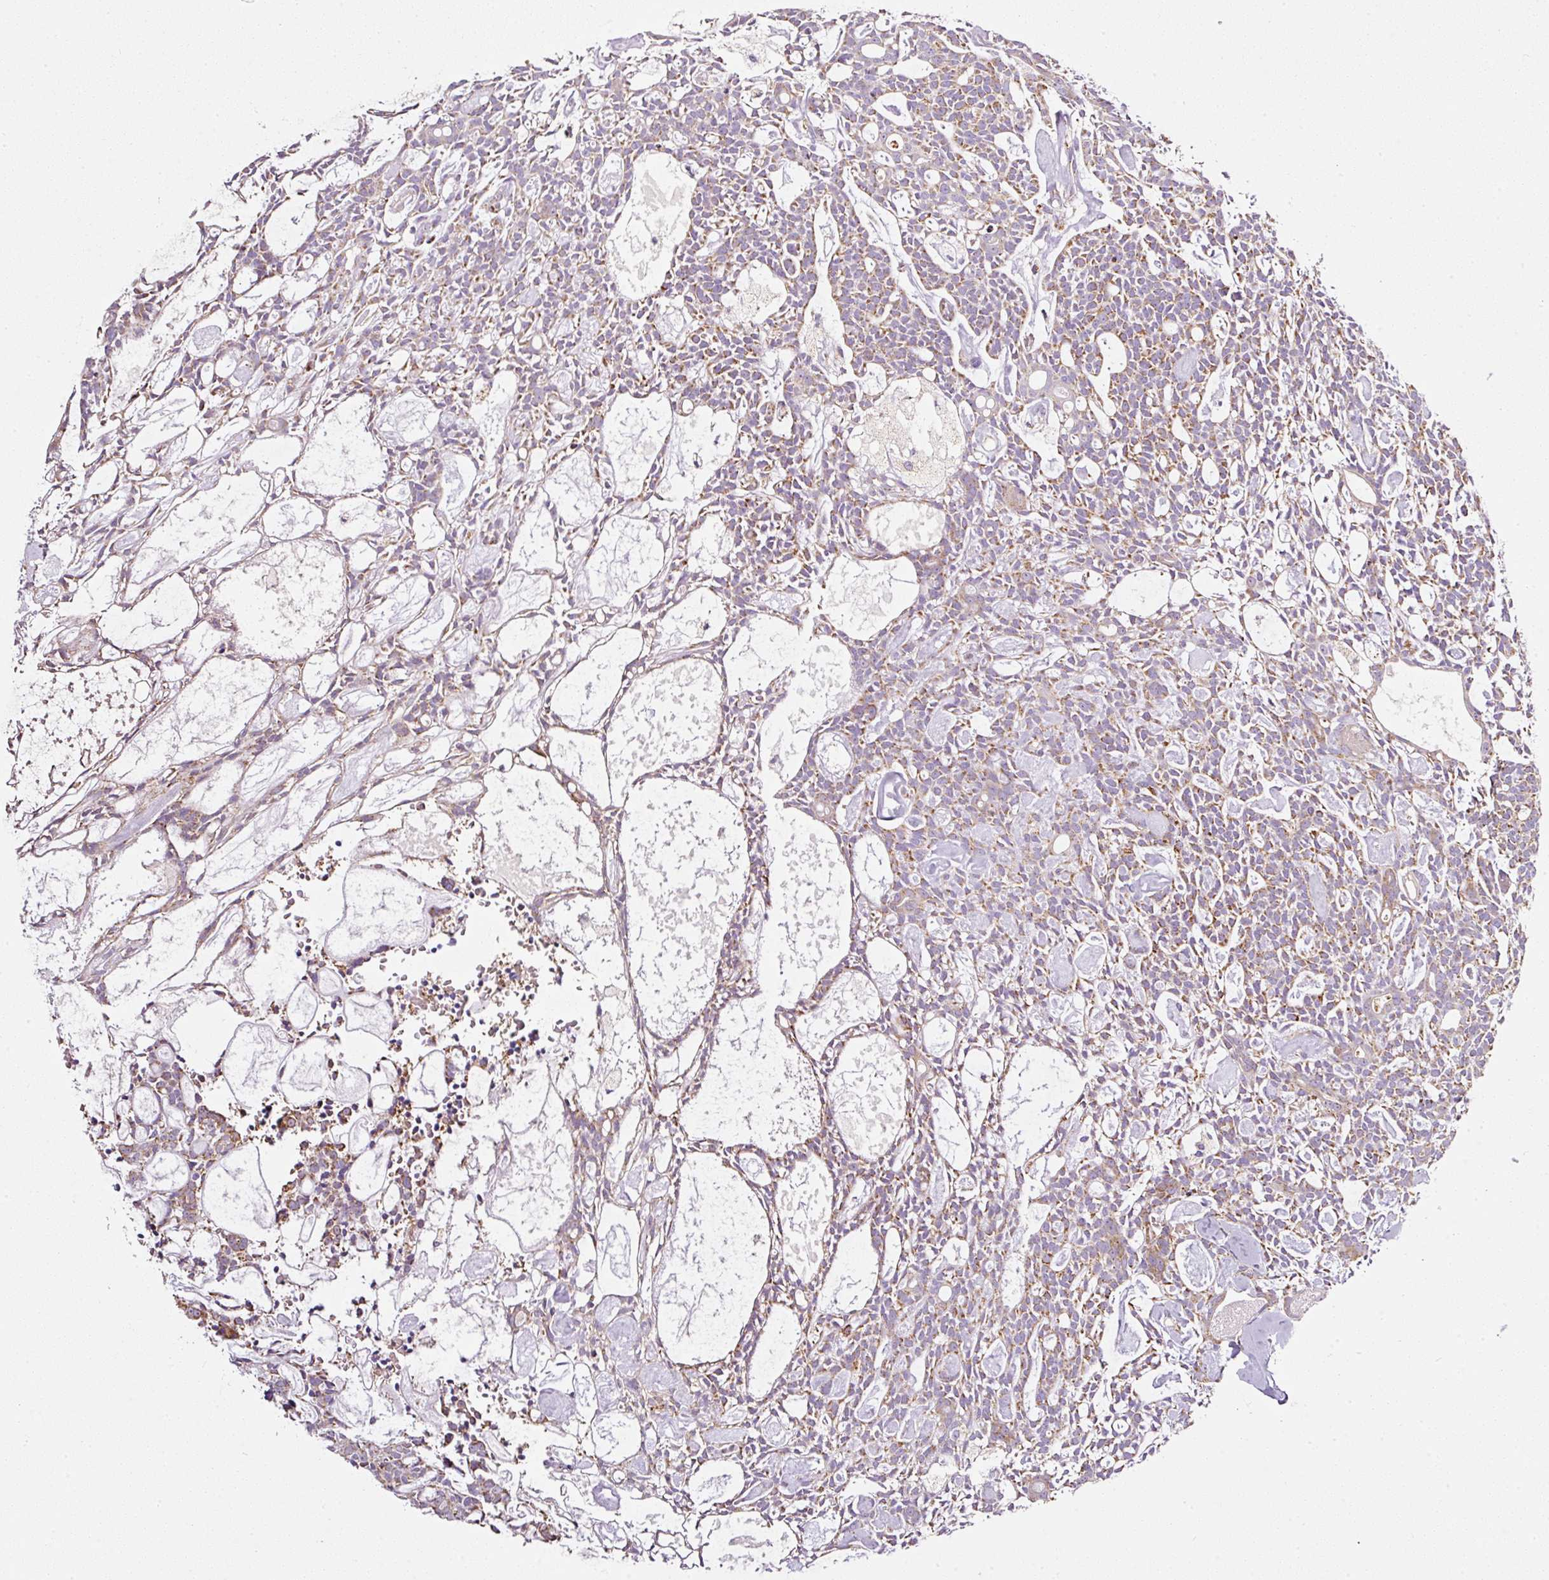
{"staining": {"intensity": "moderate", "quantity": "25%-75%", "location": "cytoplasmic/membranous"}, "tissue": "head and neck cancer", "cell_type": "Tumor cells", "image_type": "cancer", "snomed": [{"axis": "morphology", "description": "Adenocarcinoma, NOS"}, {"axis": "topography", "description": "Salivary gland"}, {"axis": "topography", "description": "Head-Neck"}], "caption": "This photomicrograph demonstrates immunohistochemistry (IHC) staining of human head and neck cancer (adenocarcinoma), with medium moderate cytoplasmic/membranous expression in approximately 25%-75% of tumor cells.", "gene": "SDHA", "patient": {"sex": "male", "age": 55}}